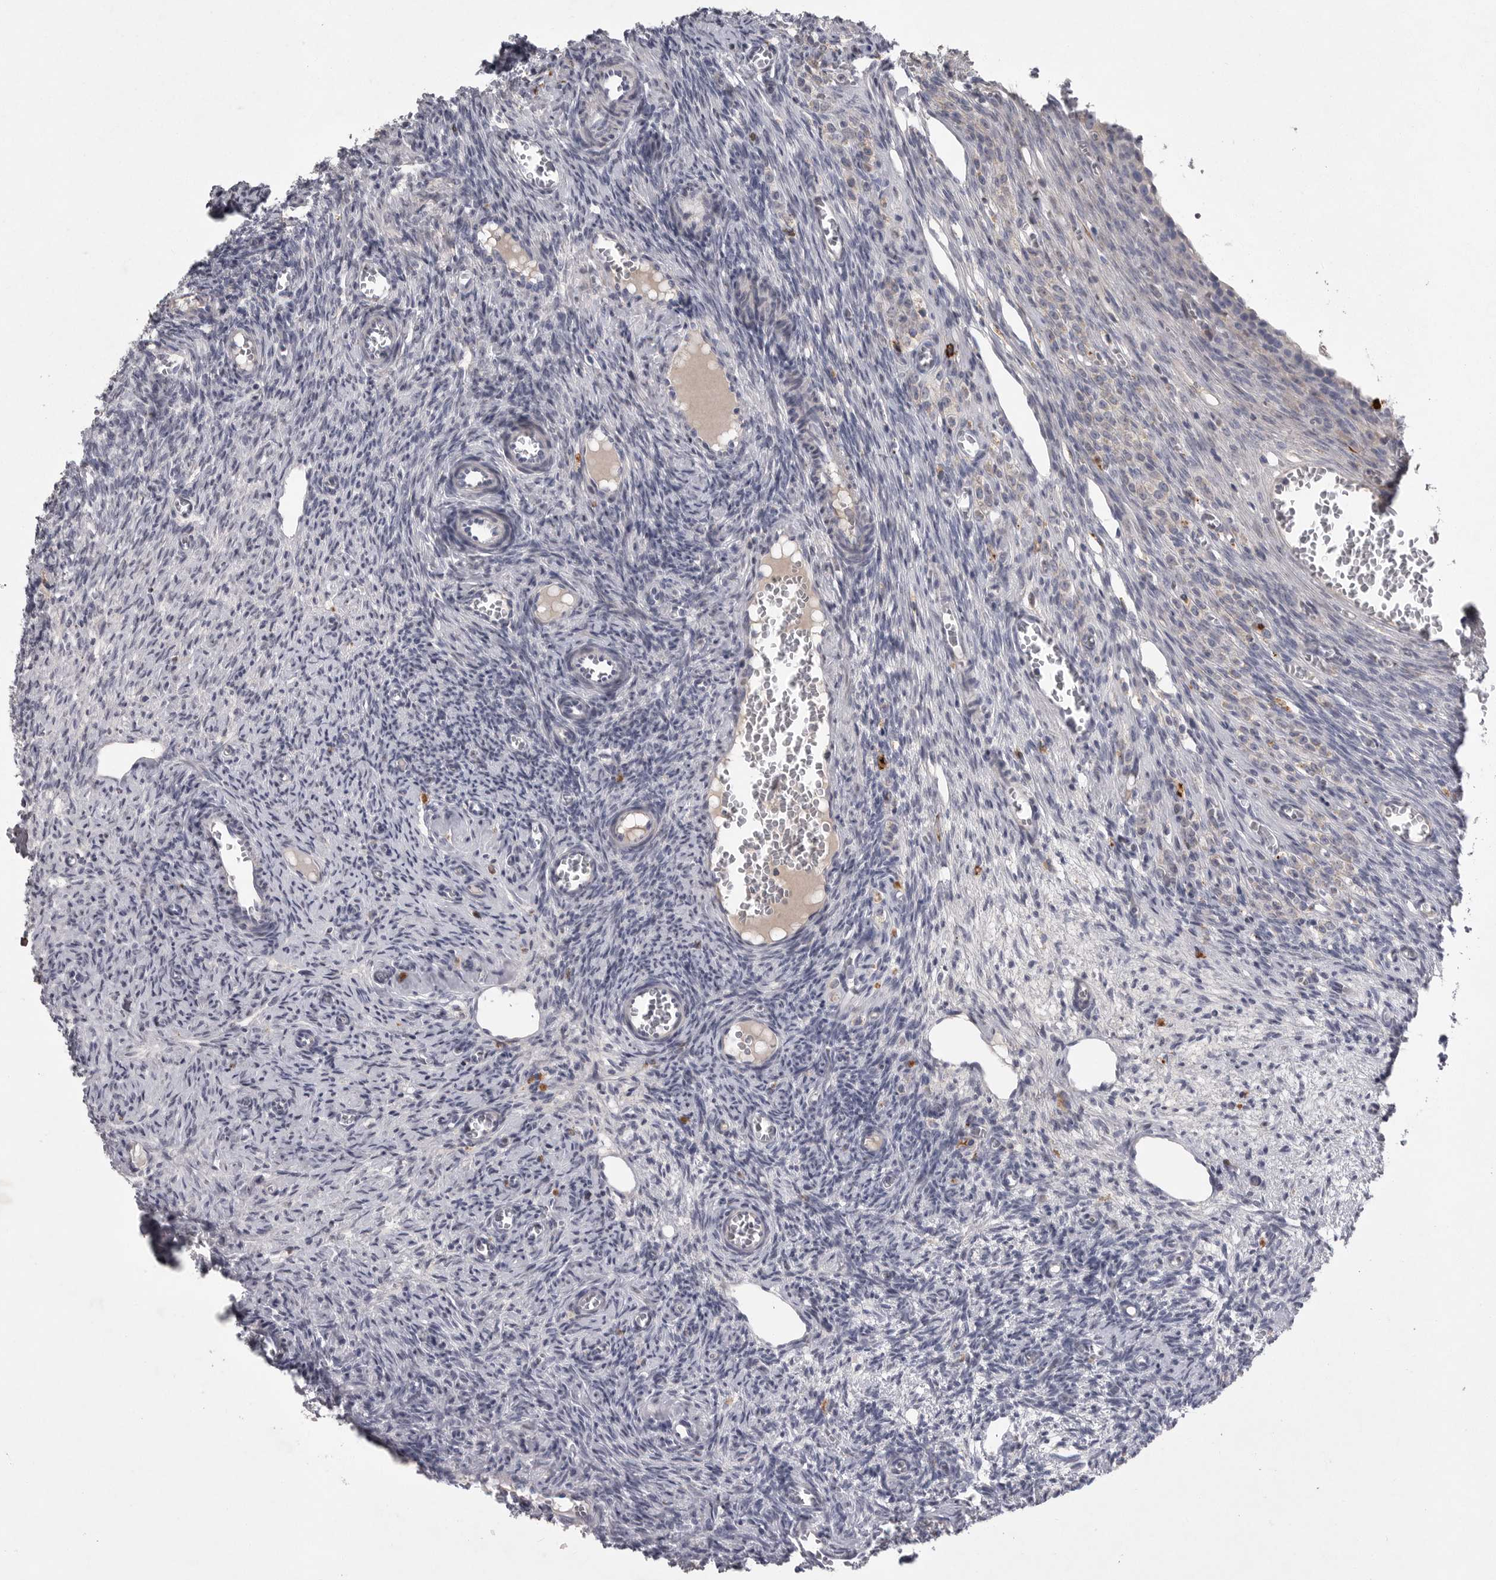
{"staining": {"intensity": "negative", "quantity": "none", "location": "none"}, "tissue": "ovary", "cell_type": "Ovarian stroma cells", "image_type": "normal", "snomed": [{"axis": "morphology", "description": "Normal tissue, NOS"}, {"axis": "topography", "description": "Ovary"}], "caption": "Protein analysis of unremarkable ovary reveals no significant positivity in ovarian stroma cells. Brightfield microscopy of immunohistochemistry stained with DAB (brown) and hematoxylin (blue), captured at high magnification.", "gene": "CRP", "patient": {"sex": "female", "age": 27}}